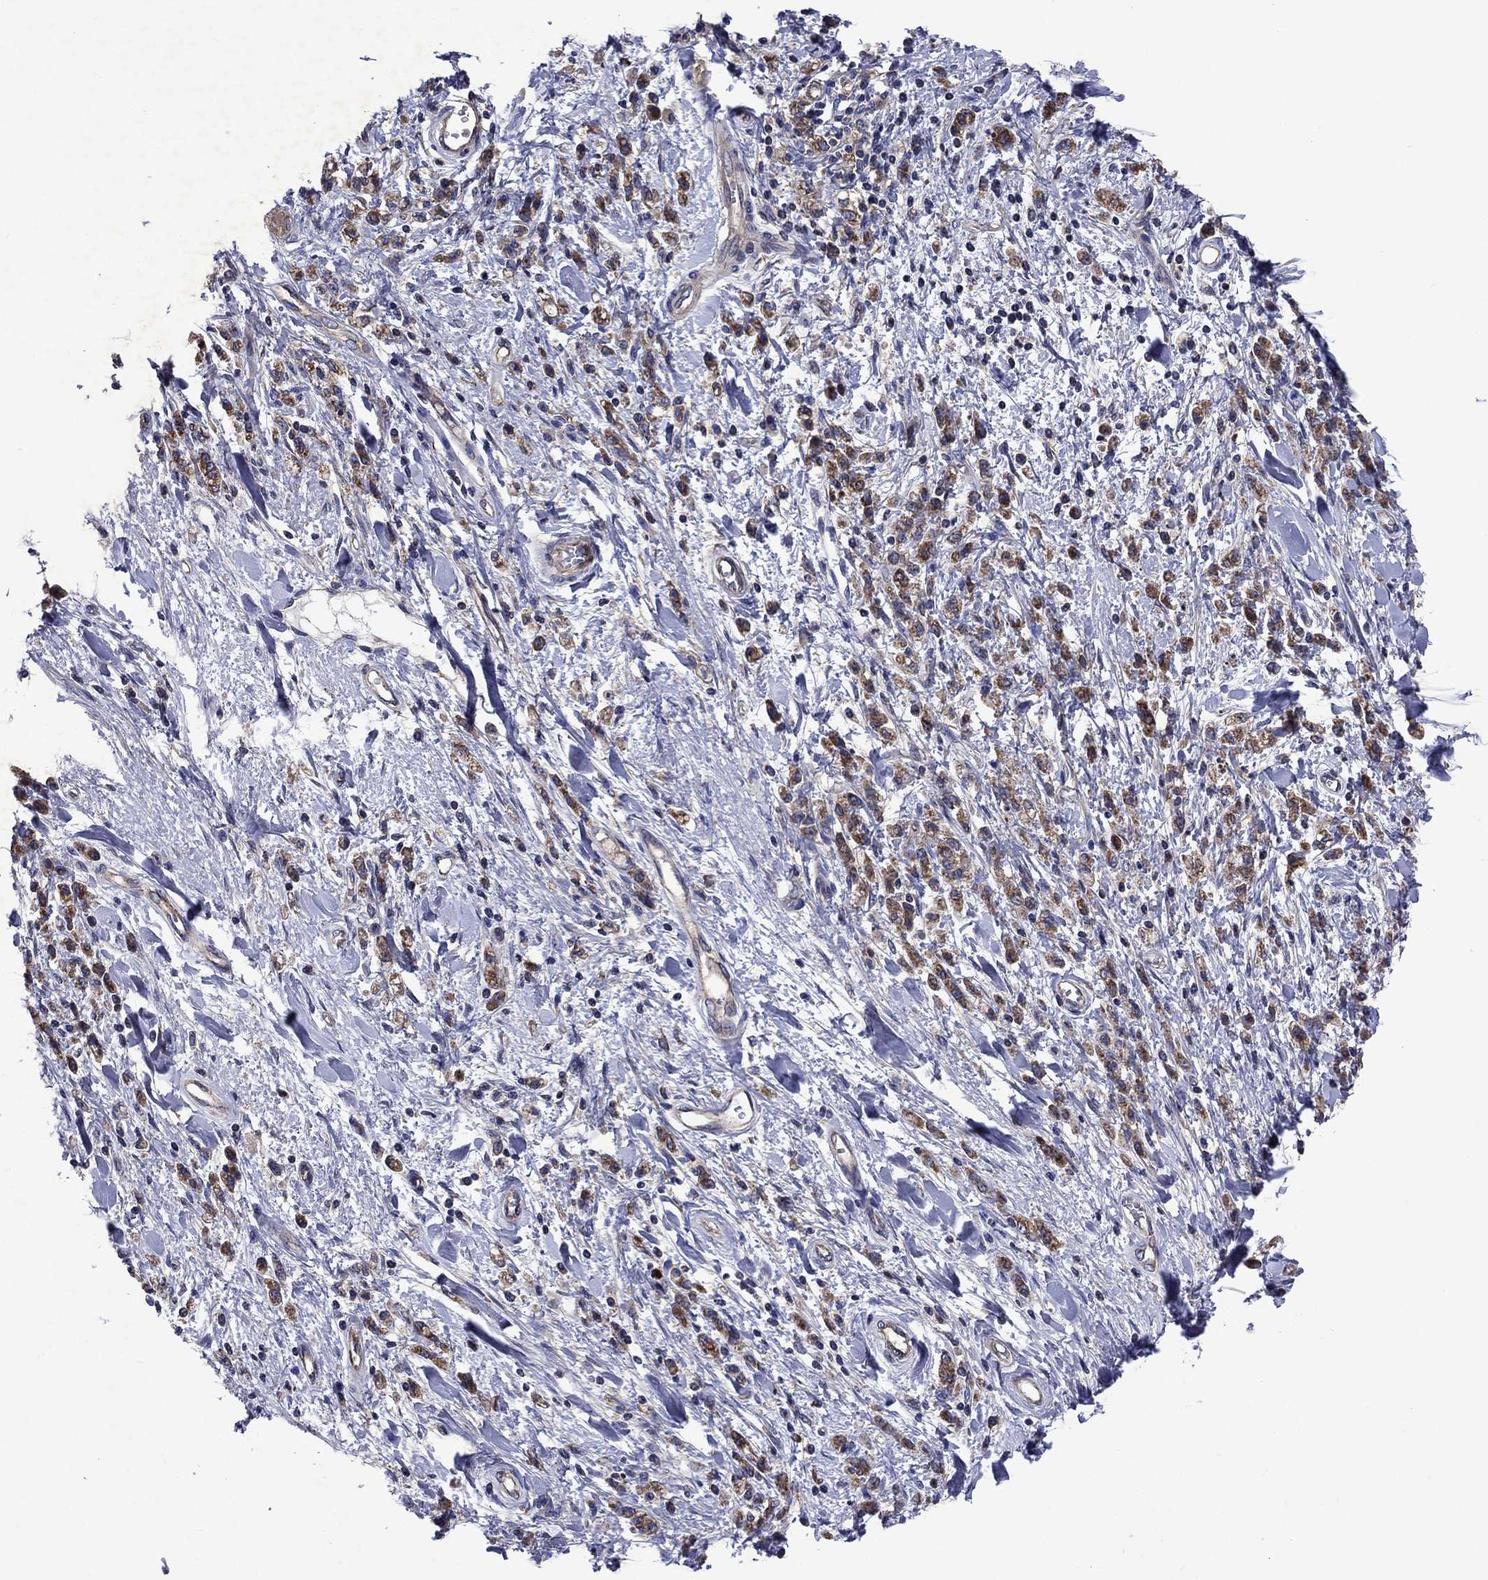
{"staining": {"intensity": "moderate", "quantity": "25%-75%", "location": "cytoplasmic/membranous"}, "tissue": "stomach cancer", "cell_type": "Tumor cells", "image_type": "cancer", "snomed": [{"axis": "morphology", "description": "Adenocarcinoma, NOS"}, {"axis": "topography", "description": "Stomach"}], "caption": "Protein staining of stomach cancer tissue exhibits moderate cytoplasmic/membranous positivity in about 25%-75% of tumor cells.", "gene": "KIF22", "patient": {"sex": "male", "age": 77}}